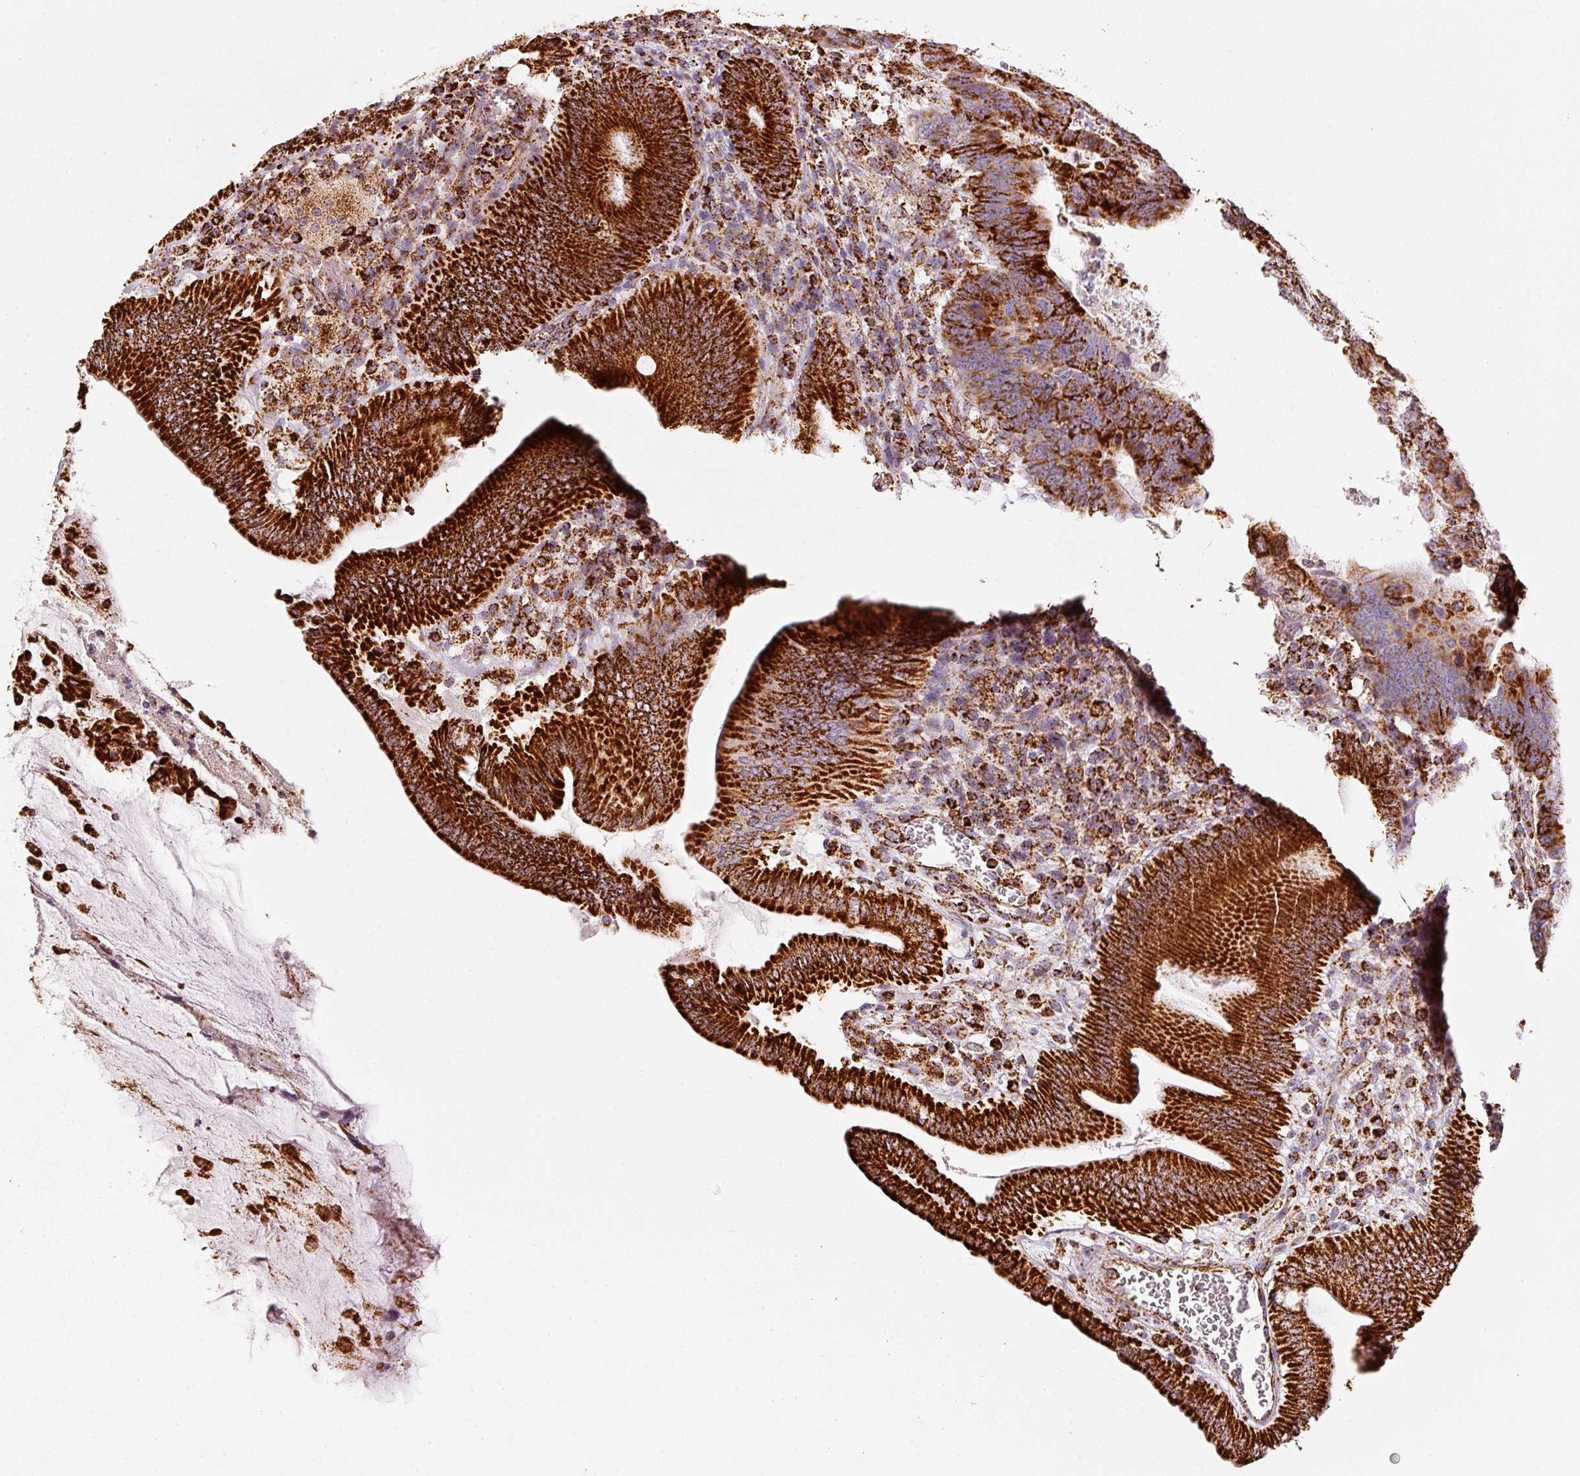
{"staining": {"intensity": "strong", "quantity": ">75%", "location": "cytoplasmic/membranous"}, "tissue": "colorectal cancer", "cell_type": "Tumor cells", "image_type": "cancer", "snomed": [{"axis": "morphology", "description": "Adenocarcinoma, NOS"}, {"axis": "topography", "description": "Colon"}], "caption": "A high amount of strong cytoplasmic/membranous positivity is appreciated in approximately >75% of tumor cells in colorectal adenocarcinoma tissue. (brown staining indicates protein expression, while blue staining denotes nuclei).", "gene": "MT-CO2", "patient": {"sex": "male", "age": 62}}